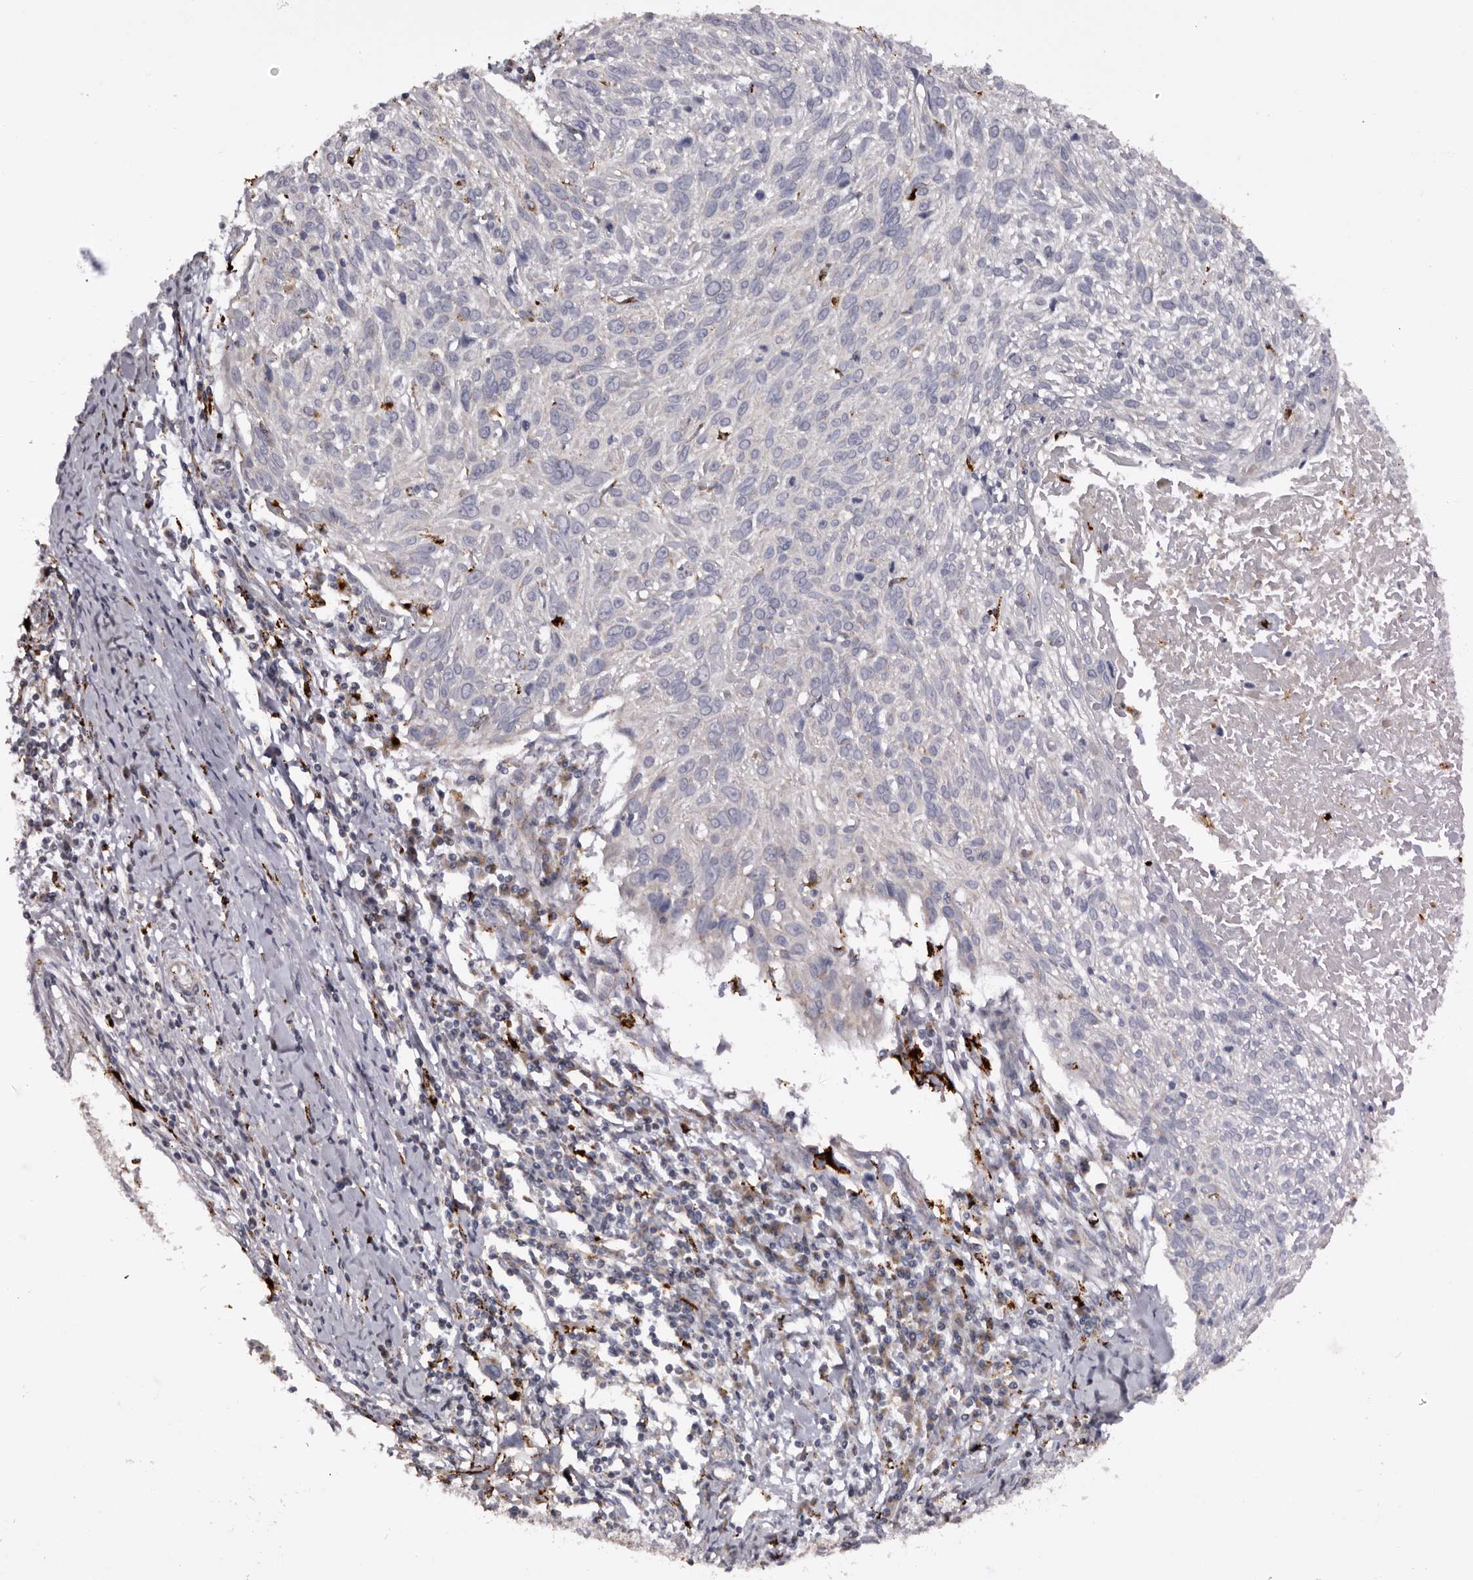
{"staining": {"intensity": "negative", "quantity": "none", "location": "none"}, "tissue": "cervical cancer", "cell_type": "Tumor cells", "image_type": "cancer", "snomed": [{"axis": "morphology", "description": "Squamous cell carcinoma, NOS"}, {"axis": "topography", "description": "Cervix"}], "caption": "The IHC histopathology image has no significant staining in tumor cells of cervical cancer (squamous cell carcinoma) tissue.", "gene": "MECR", "patient": {"sex": "female", "age": 51}}